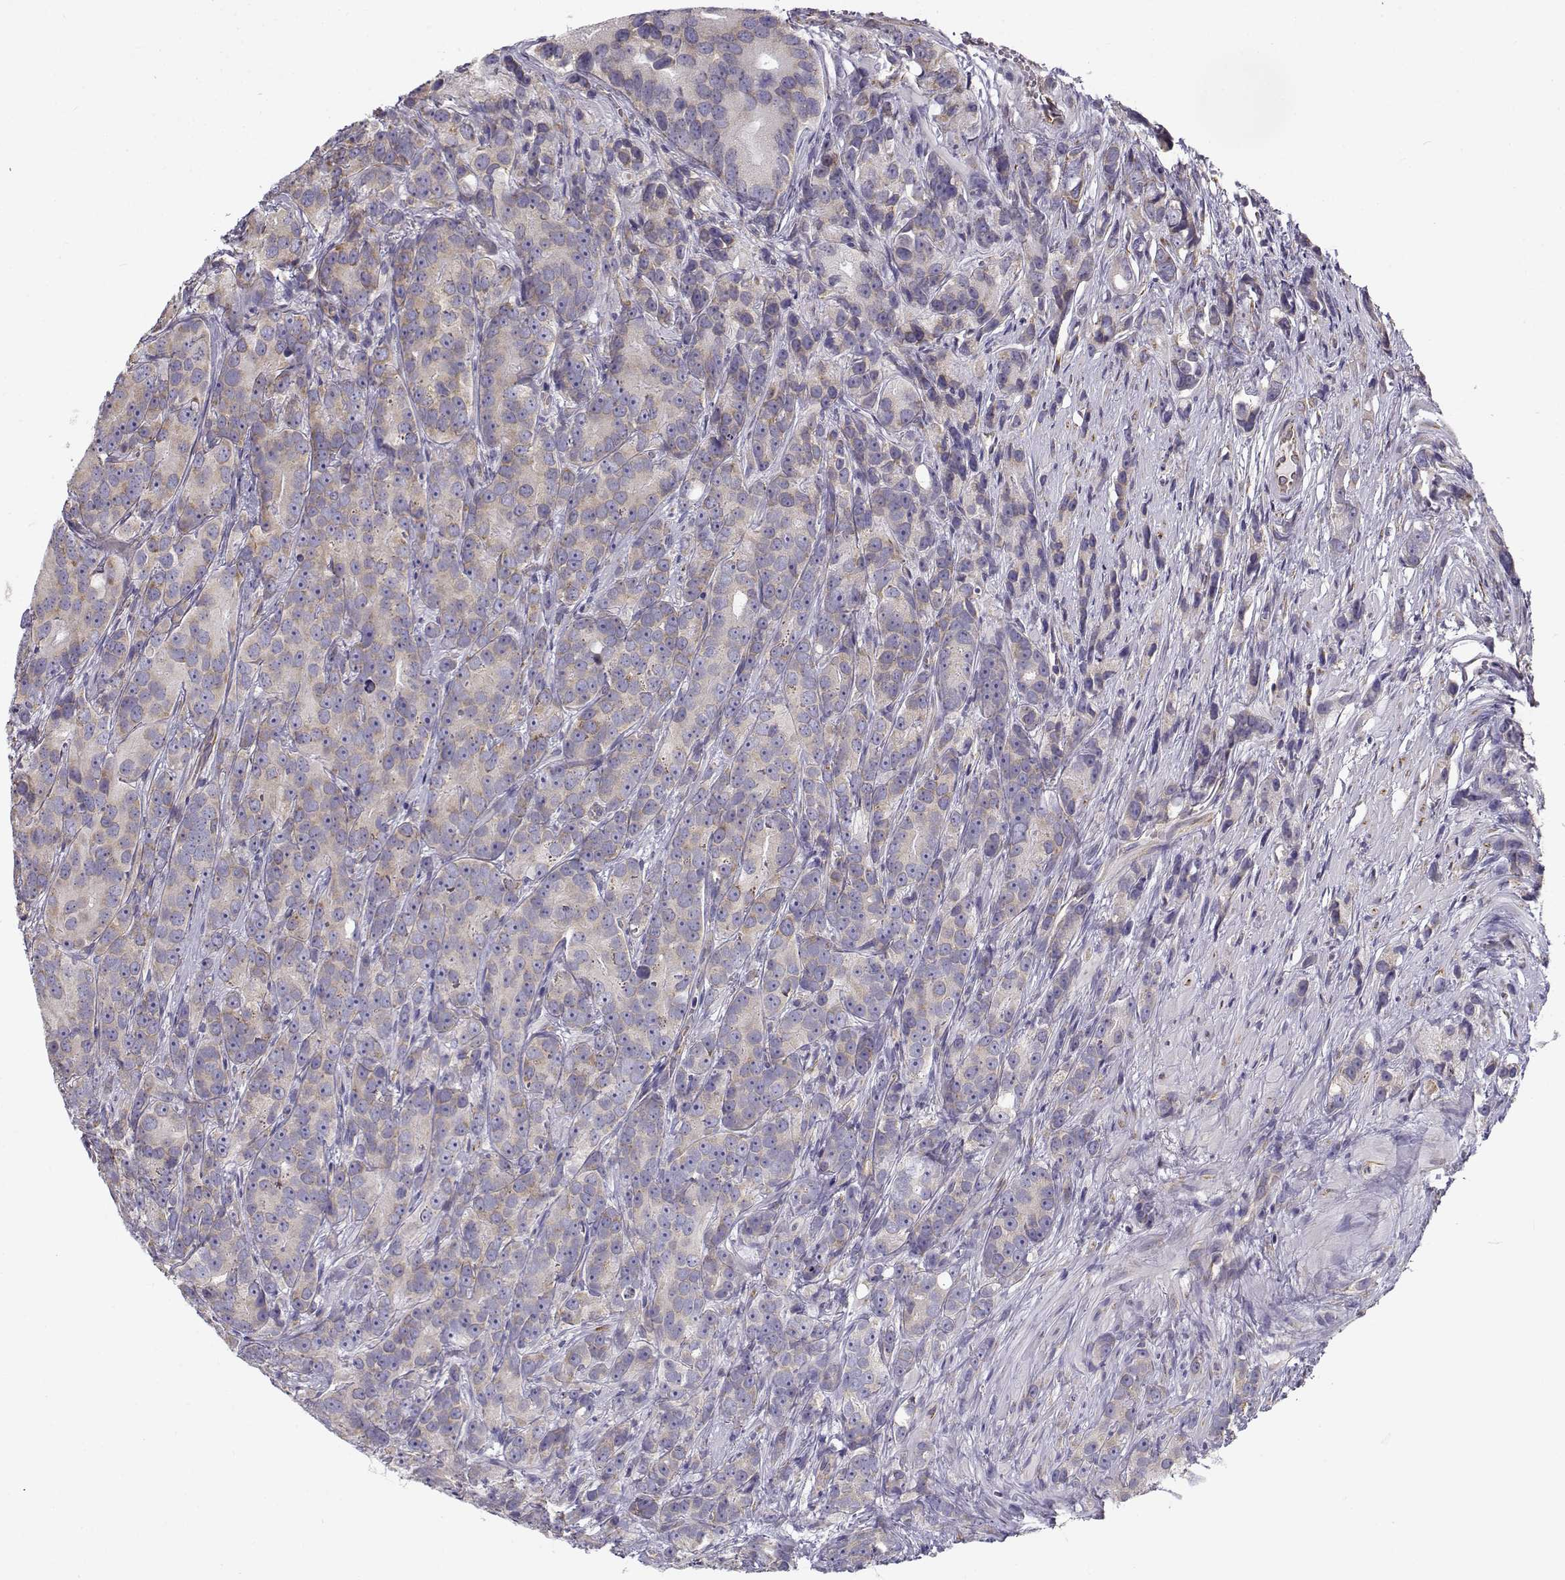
{"staining": {"intensity": "negative", "quantity": "none", "location": "none"}, "tissue": "prostate cancer", "cell_type": "Tumor cells", "image_type": "cancer", "snomed": [{"axis": "morphology", "description": "Adenocarcinoma, High grade"}, {"axis": "topography", "description": "Prostate"}], "caption": "High-grade adenocarcinoma (prostate) was stained to show a protein in brown. There is no significant positivity in tumor cells.", "gene": "BEND6", "patient": {"sex": "male", "age": 90}}